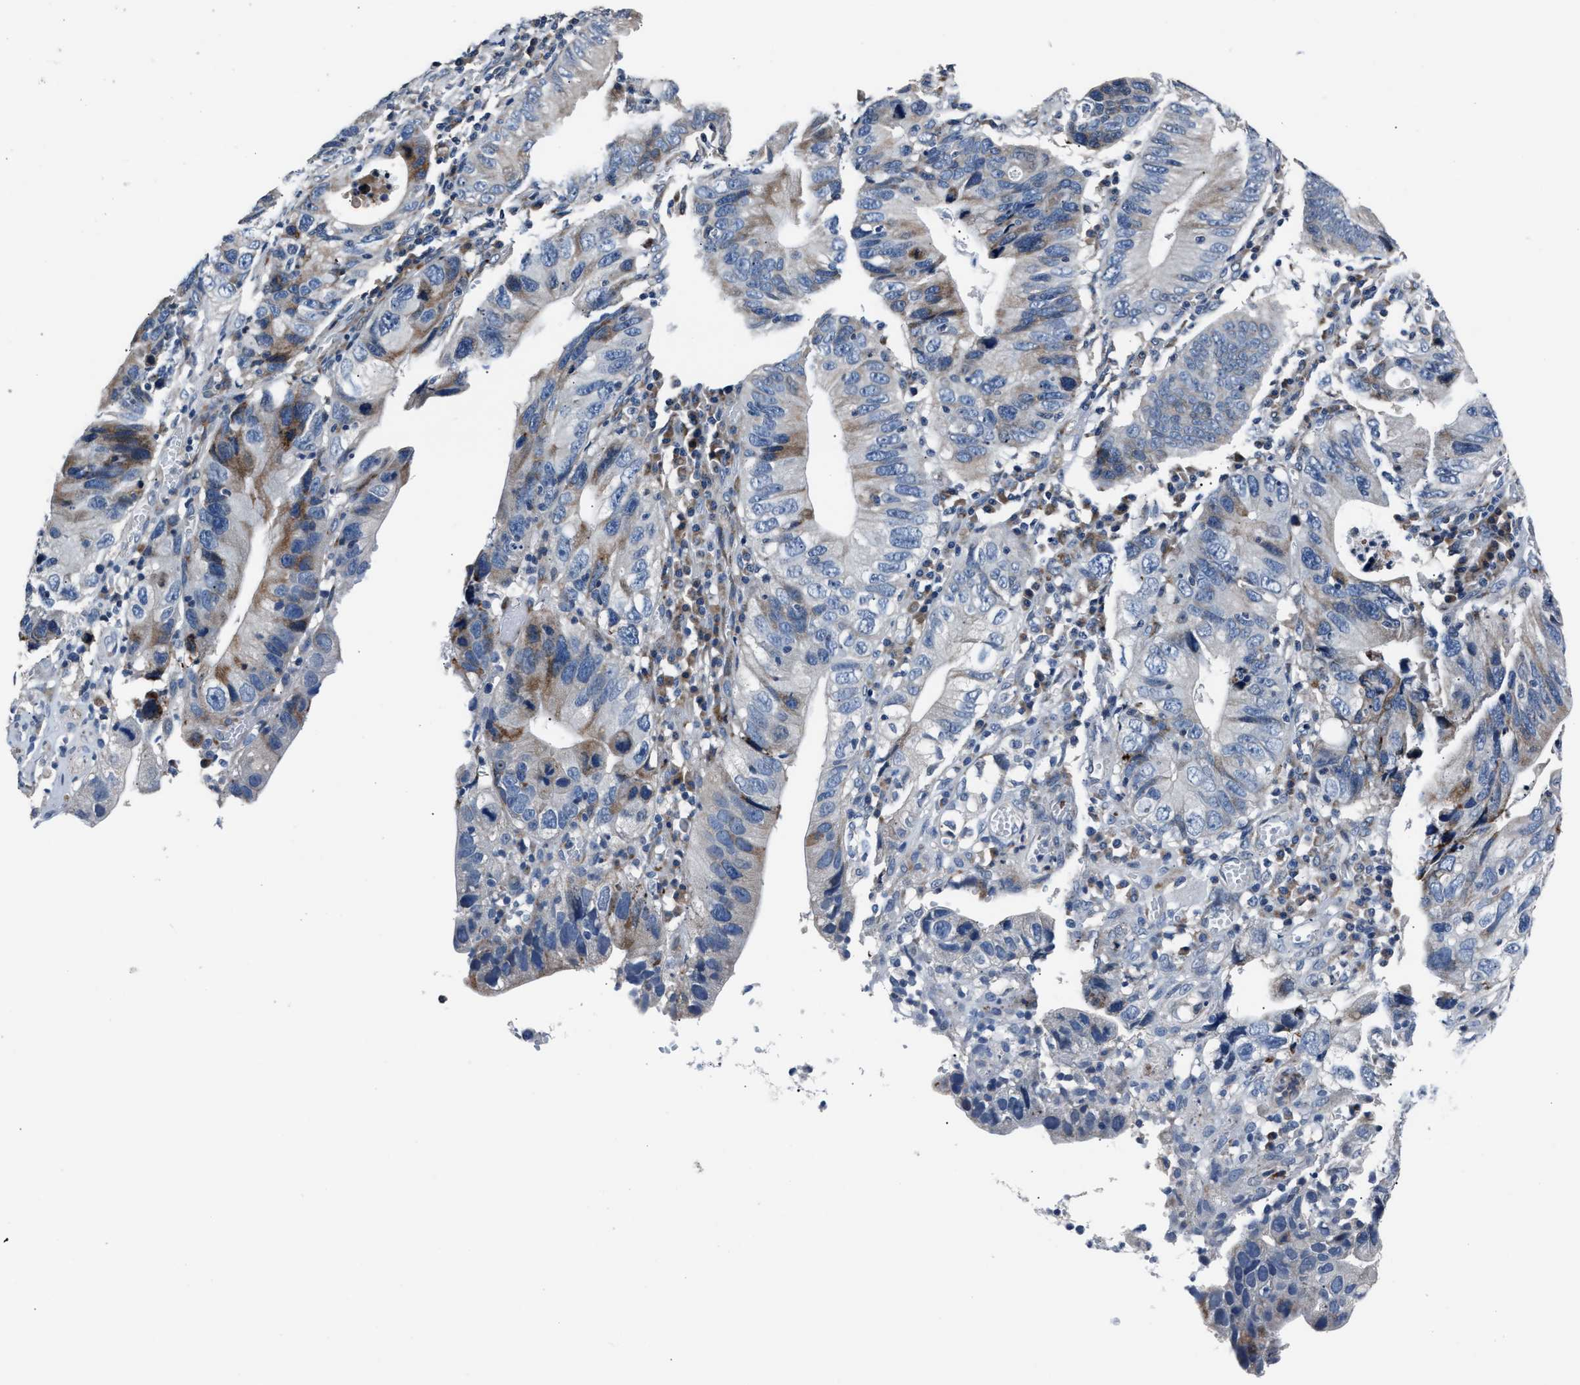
{"staining": {"intensity": "moderate", "quantity": "25%-75%", "location": "cytoplasmic/membranous"}, "tissue": "stomach cancer", "cell_type": "Tumor cells", "image_type": "cancer", "snomed": [{"axis": "morphology", "description": "Adenocarcinoma, NOS"}, {"axis": "topography", "description": "Stomach"}], "caption": "Protein expression analysis of human adenocarcinoma (stomach) reveals moderate cytoplasmic/membranous expression in about 25%-75% of tumor cells.", "gene": "DNAJC24", "patient": {"sex": "male", "age": 59}}